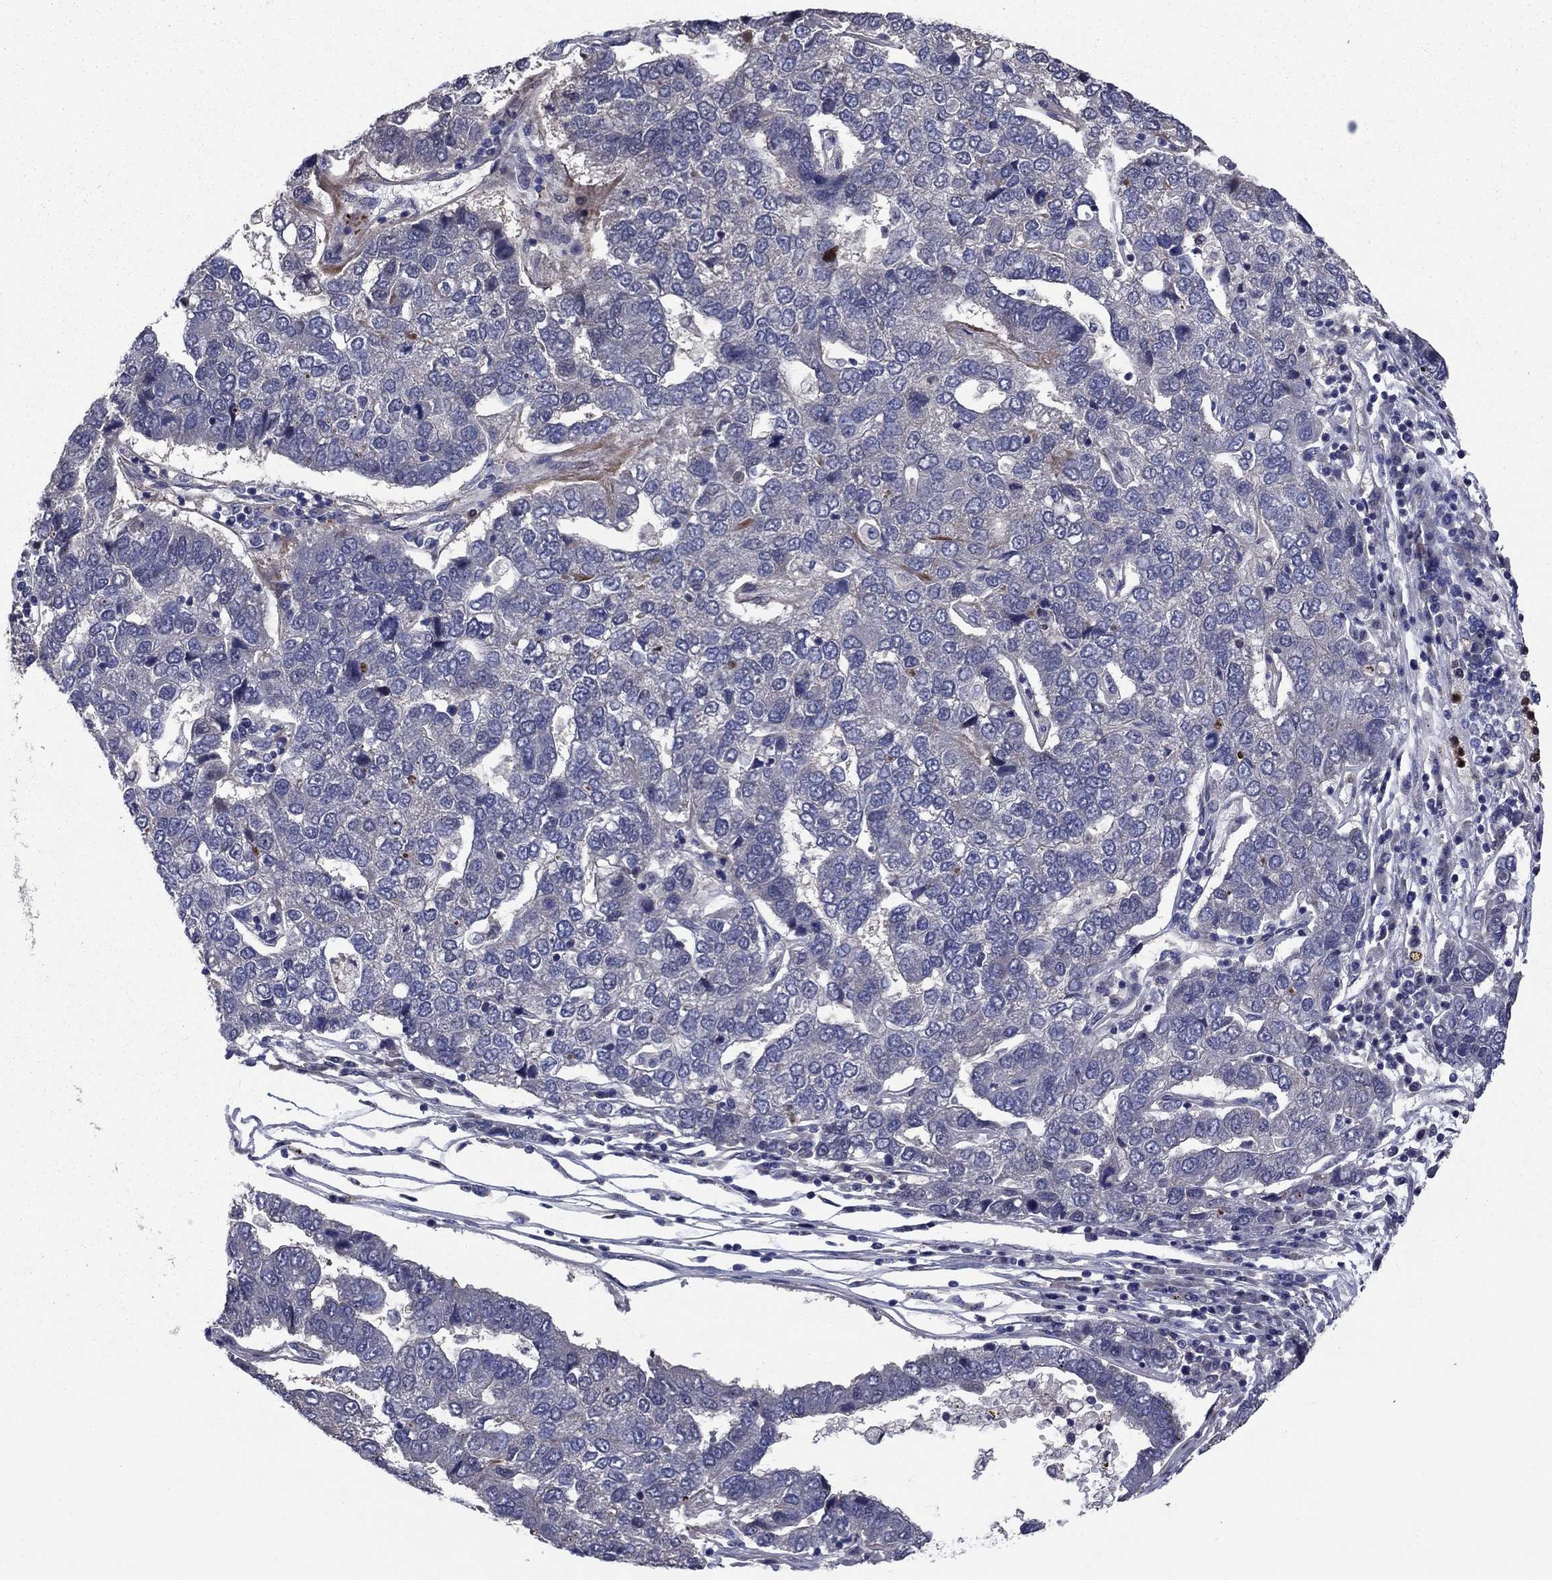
{"staining": {"intensity": "negative", "quantity": "none", "location": "none"}, "tissue": "pancreatic cancer", "cell_type": "Tumor cells", "image_type": "cancer", "snomed": [{"axis": "morphology", "description": "Adenocarcinoma, NOS"}, {"axis": "topography", "description": "Pancreas"}], "caption": "Immunohistochemistry photomicrograph of pancreatic cancer (adenocarcinoma) stained for a protein (brown), which shows no positivity in tumor cells.", "gene": "MSRB1", "patient": {"sex": "female", "age": 61}}